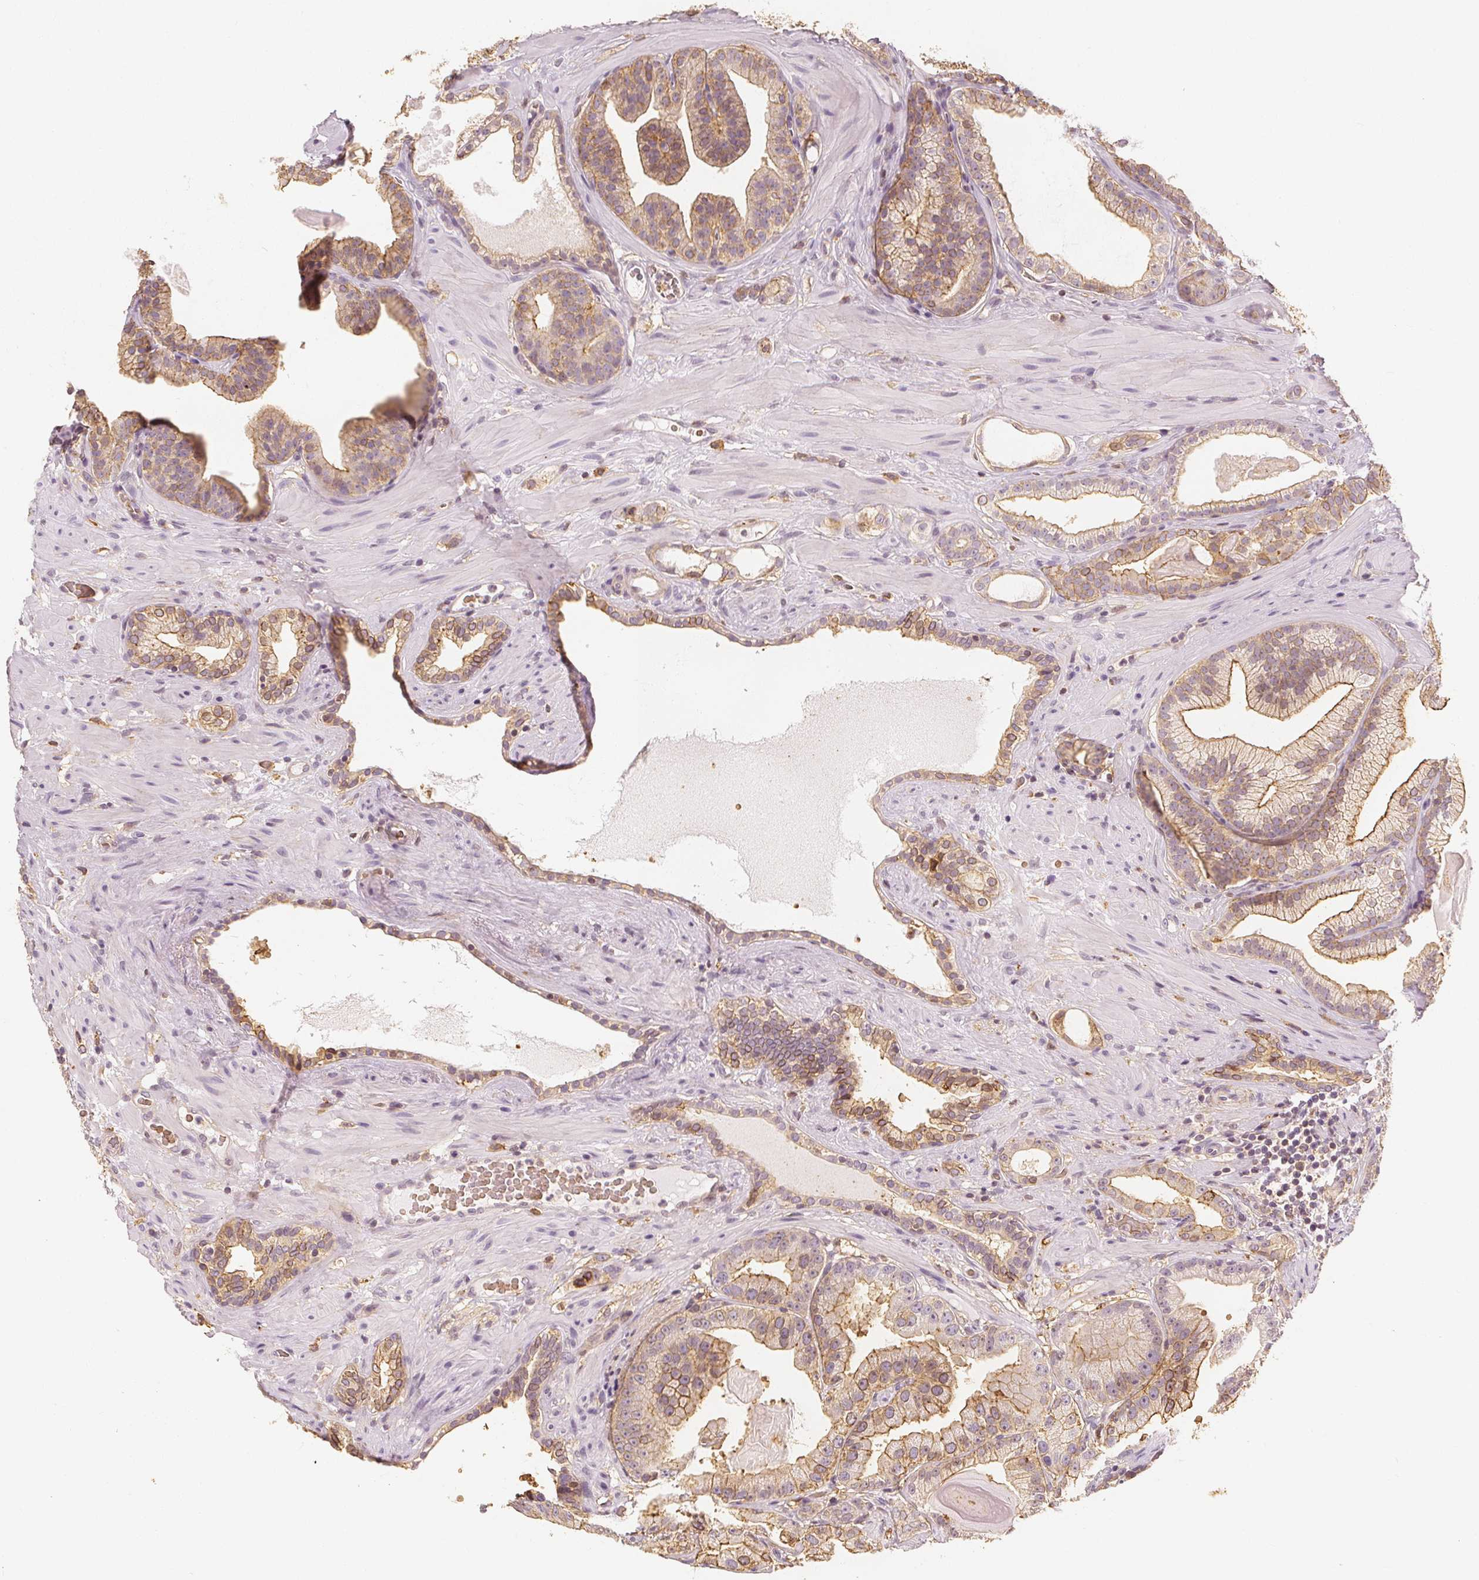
{"staining": {"intensity": "weak", "quantity": "25%-75%", "location": "cytoplasmic/membranous"}, "tissue": "prostate cancer", "cell_type": "Tumor cells", "image_type": "cancer", "snomed": [{"axis": "morphology", "description": "Adenocarcinoma, Low grade"}, {"axis": "topography", "description": "Prostate"}], "caption": "Immunohistochemistry photomicrograph of human prostate cancer (adenocarcinoma (low-grade)) stained for a protein (brown), which demonstrates low levels of weak cytoplasmic/membranous positivity in approximately 25%-75% of tumor cells.", "gene": "ARHGAP26", "patient": {"sex": "male", "age": 57}}